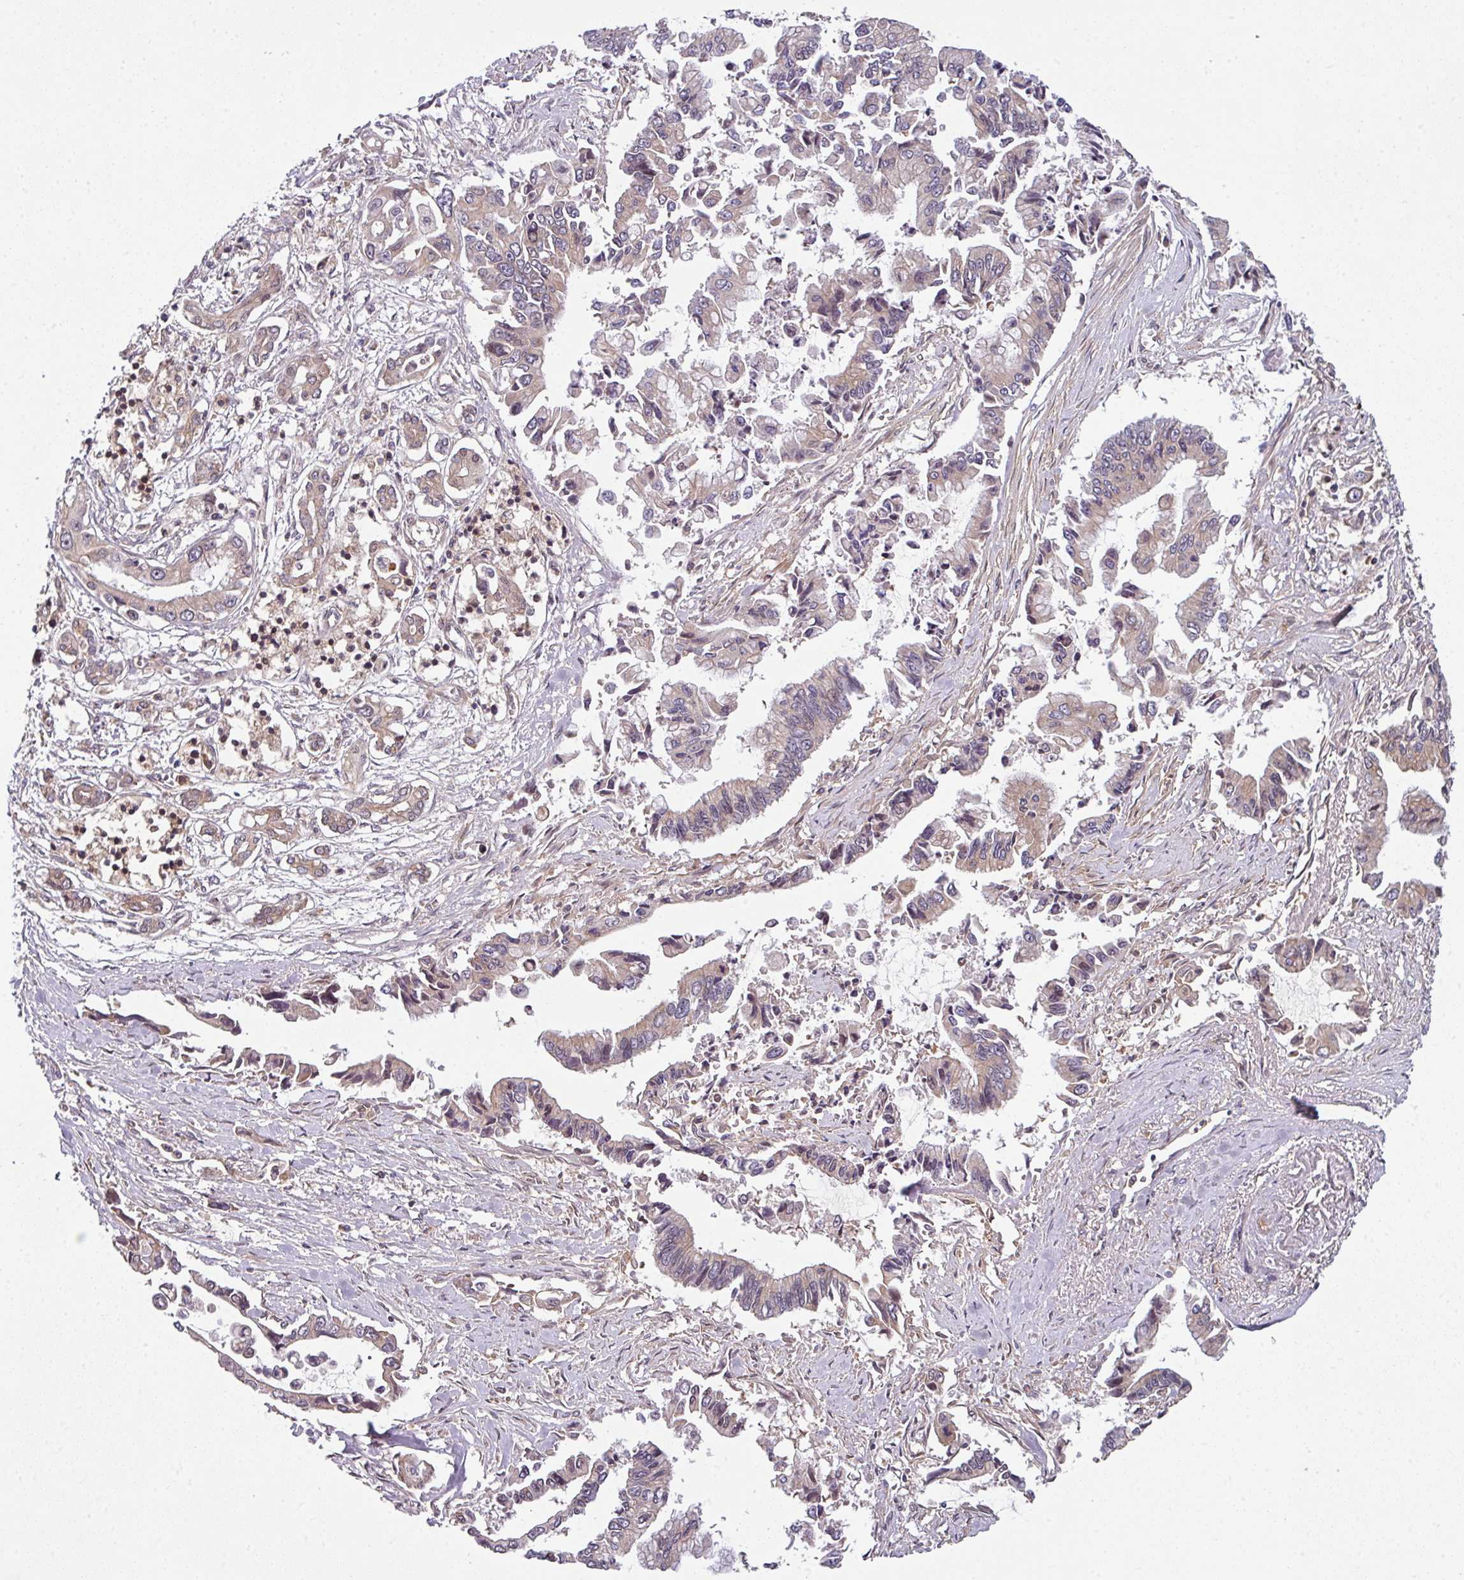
{"staining": {"intensity": "weak", "quantity": "25%-75%", "location": "cytoplasmic/membranous"}, "tissue": "pancreatic cancer", "cell_type": "Tumor cells", "image_type": "cancer", "snomed": [{"axis": "morphology", "description": "Adenocarcinoma, NOS"}, {"axis": "topography", "description": "Pancreas"}], "caption": "There is low levels of weak cytoplasmic/membranous positivity in tumor cells of pancreatic adenocarcinoma, as demonstrated by immunohistochemical staining (brown color).", "gene": "CAMLG", "patient": {"sex": "male", "age": 84}}